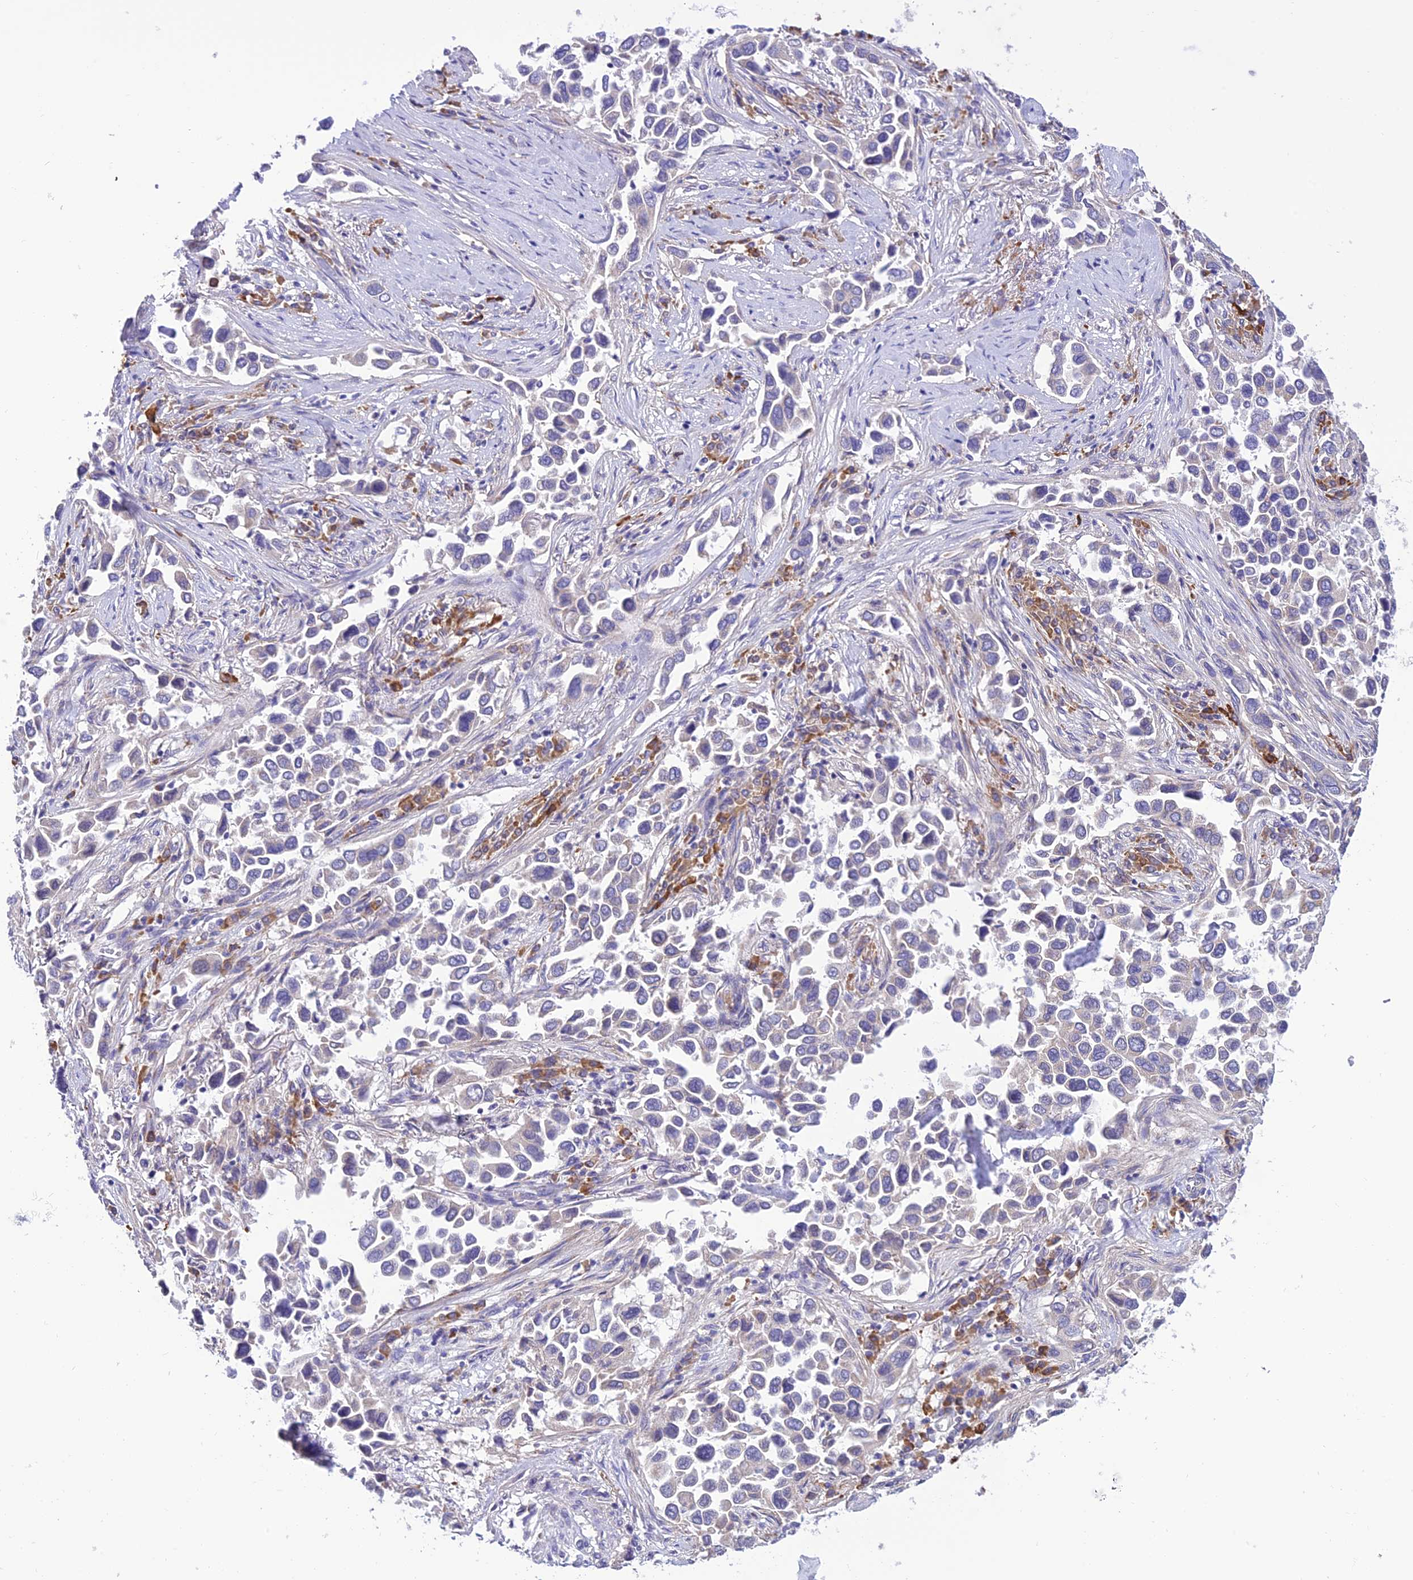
{"staining": {"intensity": "negative", "quantity": "none", "location": "none"}, "tissue": "lung cancer", "cell_type": "Tumor cells", "image_type": "cancer", "snomed": [{"axis": "morphology", "description": "Adenocarcinoma, NOS"}, {"axis": "topography", "description": "Lung"}], "caption": "Immunohistochemistry (IHC) micrograph of human lung cancer (adenocarcinoma) stained for a protein (brown), which demonstrates no staining in tumor cells.", "gene": "RNF126", "patient": {"sex": "female", "age": 76}}